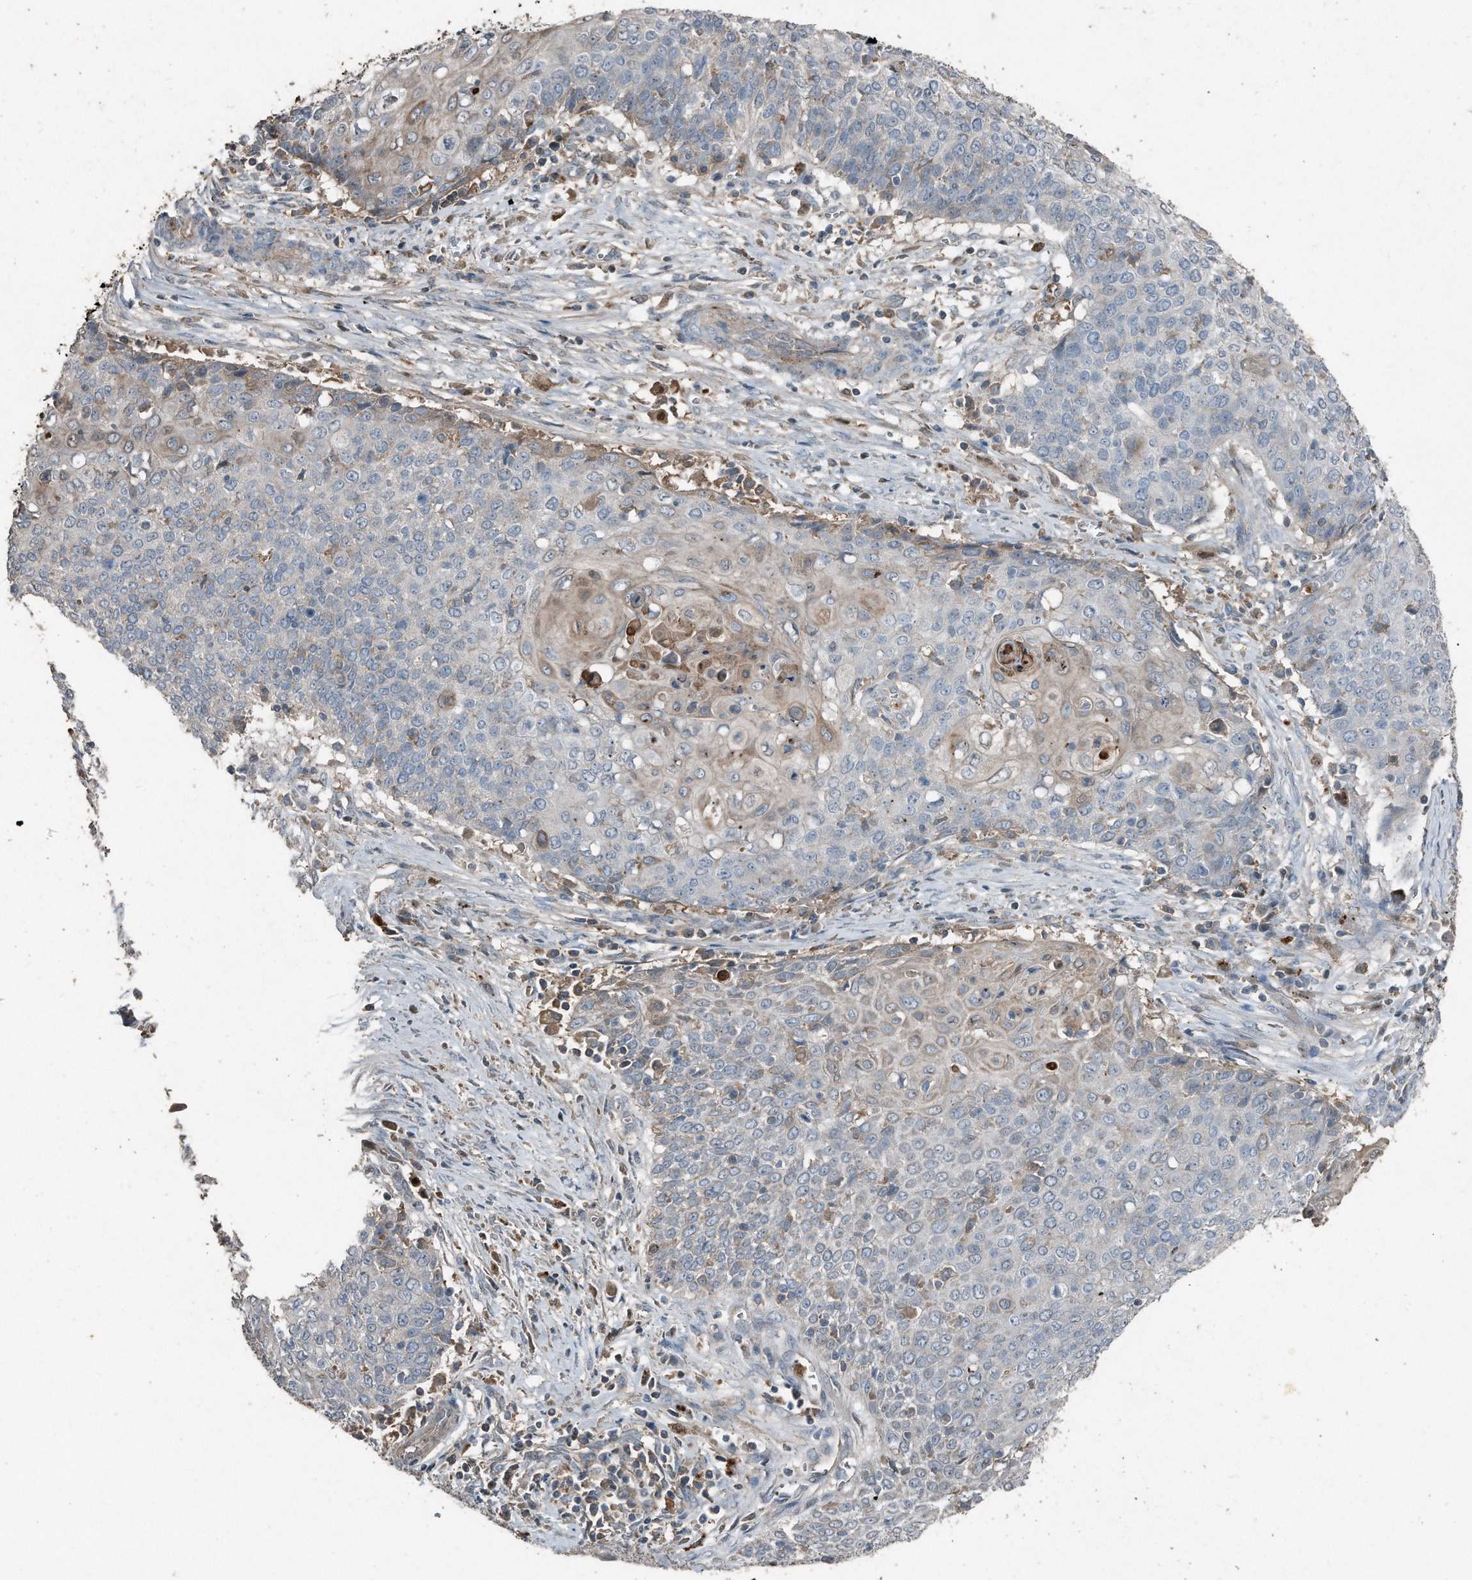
{"staining": {"intensity": "weak", "quantity": "<25%", "location": "cytoplasmic/membranous"}, "tissue": "cervical cancer", "cell_type": "Tumor cells", "image_type": "cancer", "snomed": [{"axis": "morphology", "description": "Squamous cell carcinoma, NOS"}, {"axis": "topography", "description": "Cervix"}], "caption": "Protein analysis of cervical squamous cell carcinoma shows no significant staining in tumor cells.", "gene": "C9", "patient": {"sex": "female", "age": 39}}